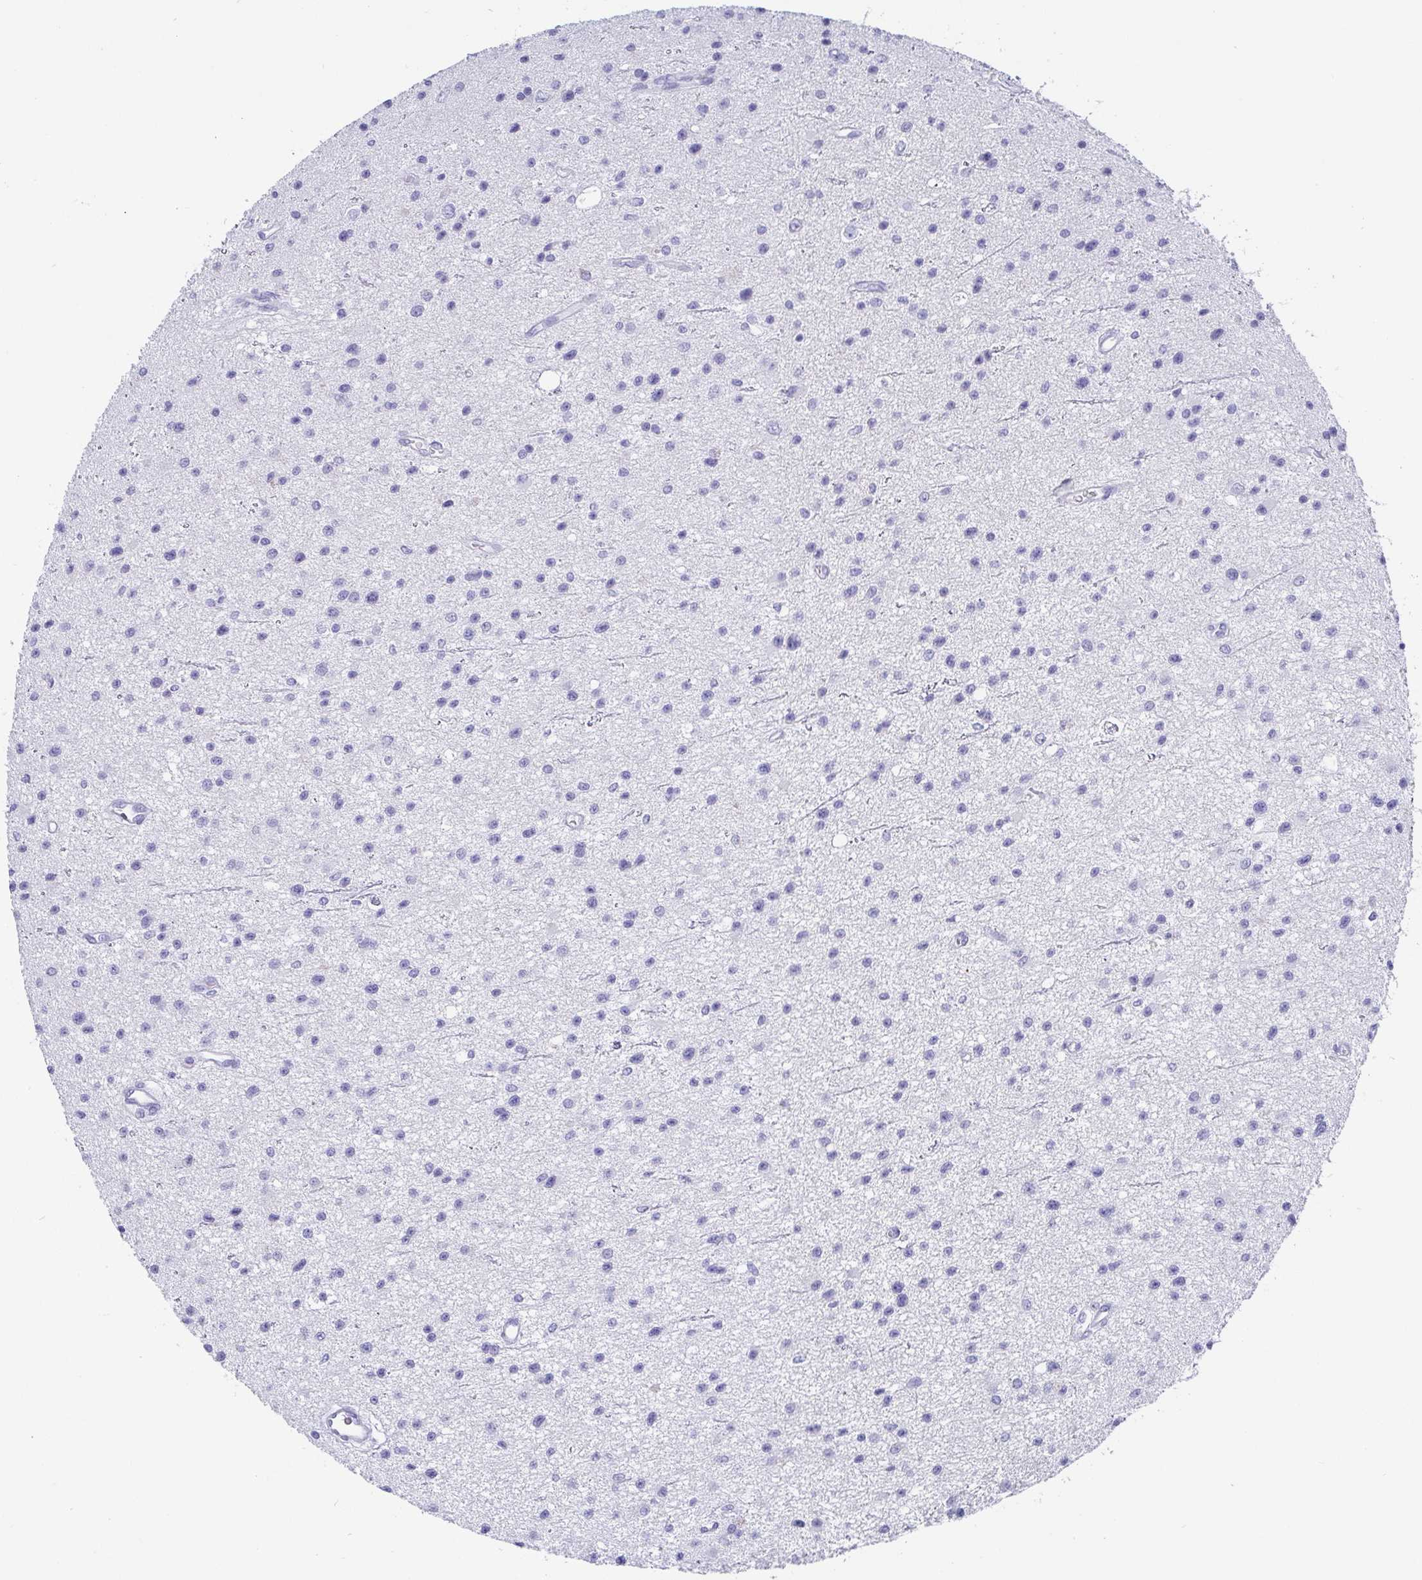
{"staining": {"intensity": "negative", "quantity": "none", "location": "none"}, "tissue": "glioma", "cell_type": "Tumor cells", "image_type": "cancer", "snomed": [{"axis": "morphology", "description": "Glioma, malignant, Low grade"}, {"axis": "topography", "description": "Brain"}], "caption": "High magnification brightfield microscopy of glioma stained with DAB (3,3'-diaminobenzidine) (brown) and counterstained with hematoxylin (blue): tumor cells show no significant staining. The staining is performed using DAB (3,3'-diaminobenzidine) brown chromogen with nuclei counter-stained in using hematoxylin.", "gene": "SCGN", "patient": {"sex": "male", "age": 43}}